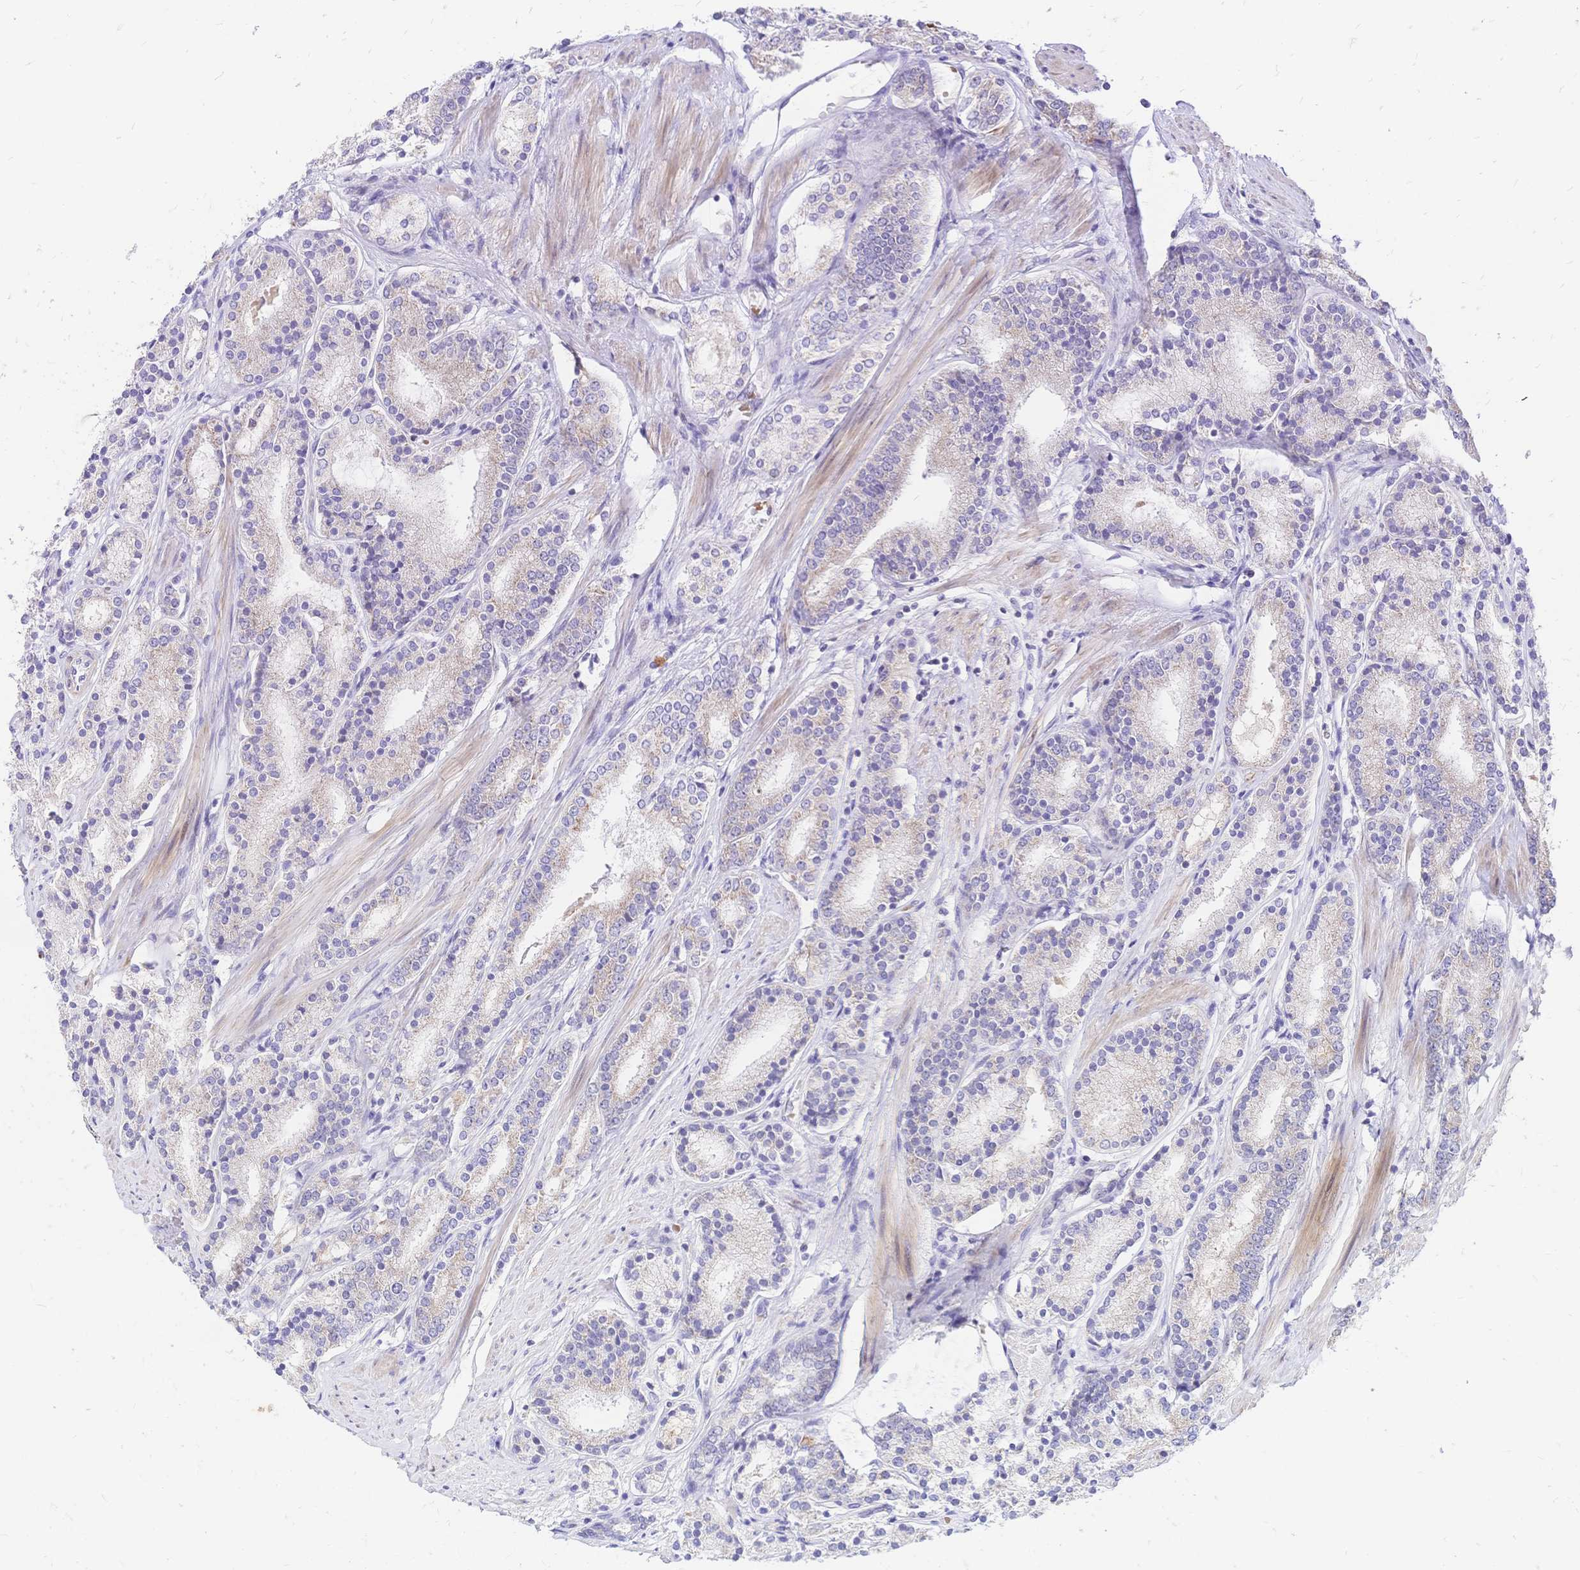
{"staining": {"intensity": "weak", "quantity": ">75%", "location": "cytoplasmic/membranous"}, "tissue": "prostate cancer", "cell_type": "Tumor cells", "image_type": "cancer", "snomed": [{"axis": "morphology", "description": "Adenocarcinoma, High grade"}, {"axis": "topography", "description": "Prostate"}], "caption": "An immunohistochemistry image of neoplastic tissue is shown. Protein staining in brown shows weak cytoplasmic/membranous positivity in prostate cancer (adenocarcinoma (high-grade)) within tumor cells. Immunohistochemistry (ihc) stains the protein in brown and the nuclei are stained blue.", "gene": "CLEC18B", "patient": {"sex": "male", "age": 63}}